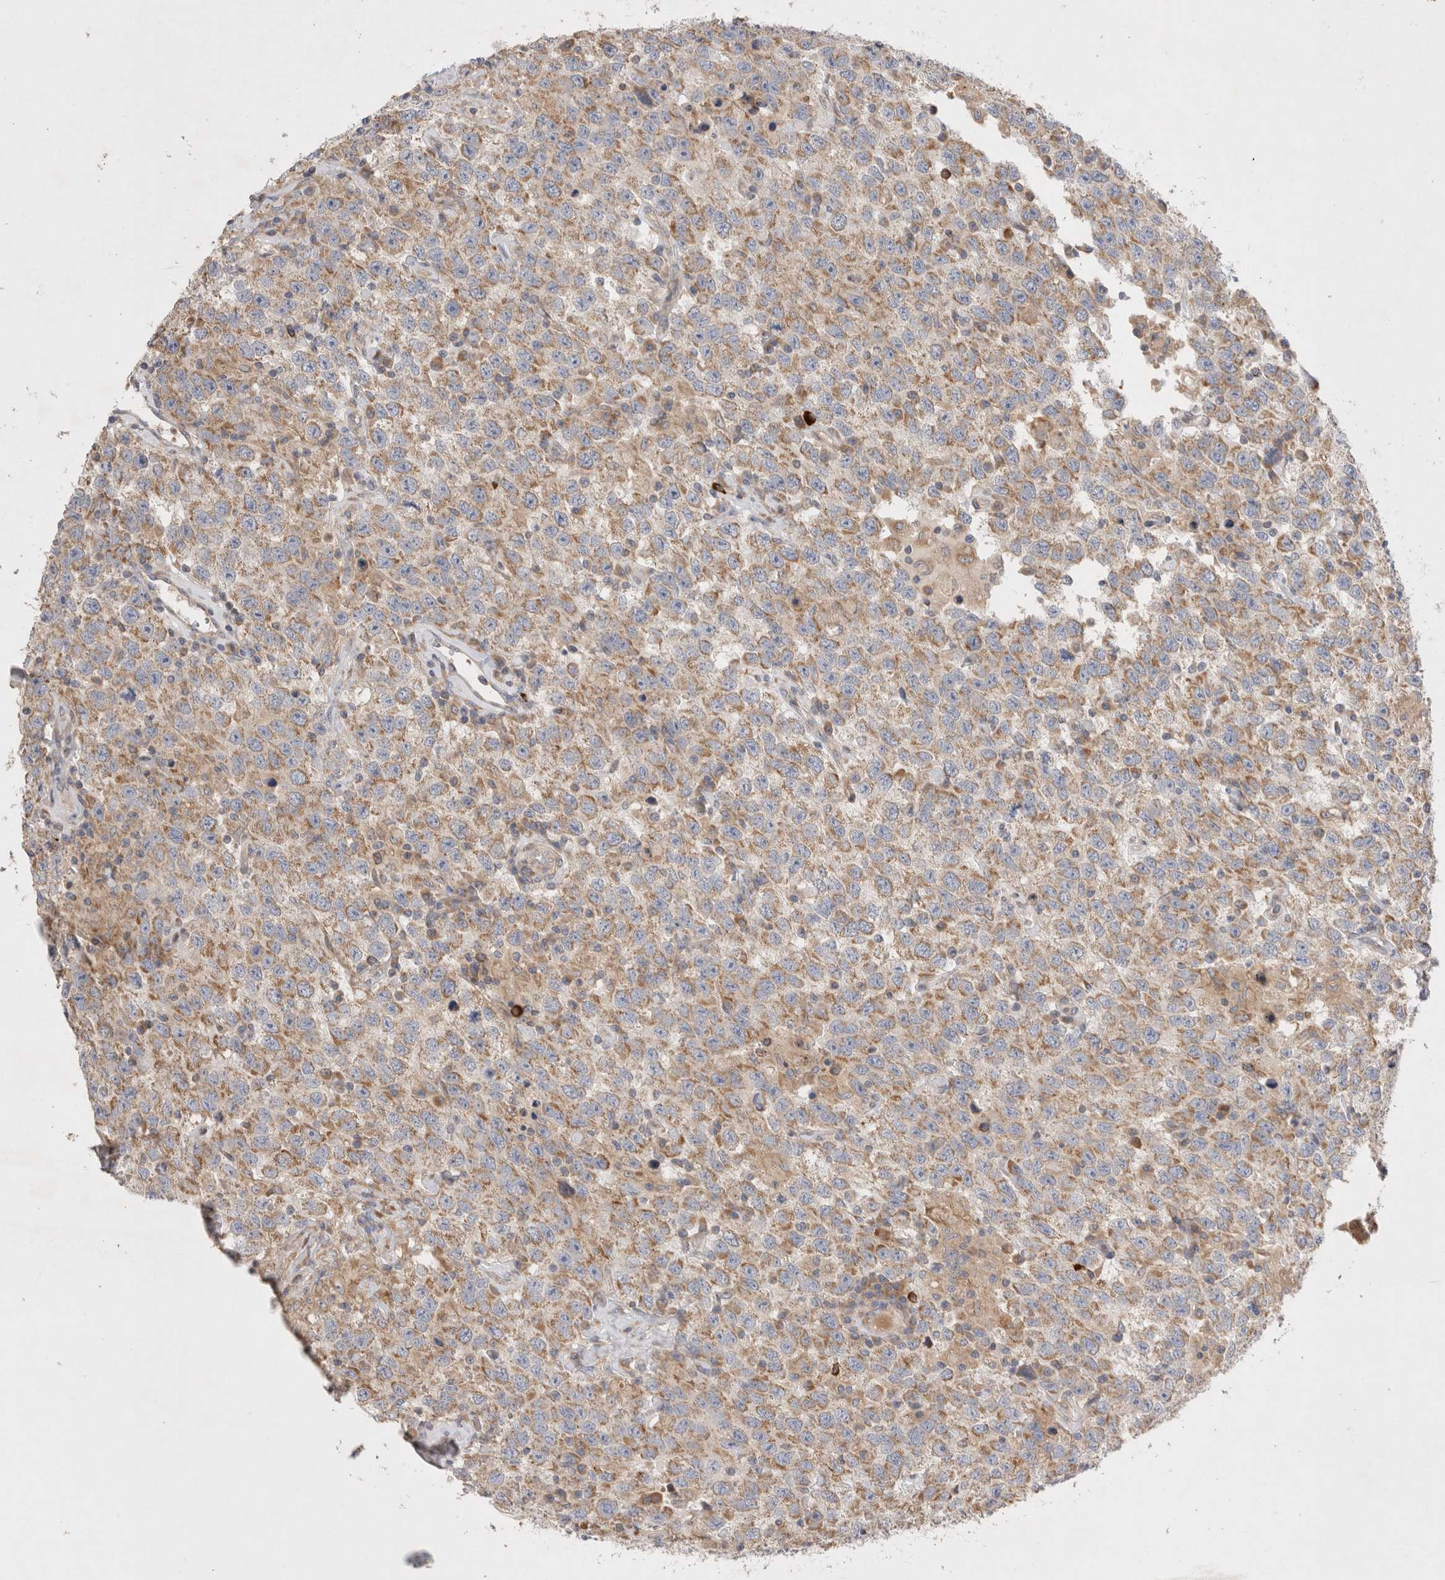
{"staining": {"intensity": "moderate", "quantity": ">75%", "location": "cytoplasmic/membranous"}, "tissue": "testis cancer", "cell_type": "Tumor cells", "image_type": "cancer", "snomed": [{"axis": "morphology", "description": "Seminoma, NOS"}, {"axis": "topography", "description": "Testis"}], "caption": "Testis cancer tissue displays moderate cytoplasmic/membranous staining in about >75% of tumor cells, visualized by immunohistochemistry.", "gene": "TBC1D16", "patient": {"sex": "male", "age": 41}}